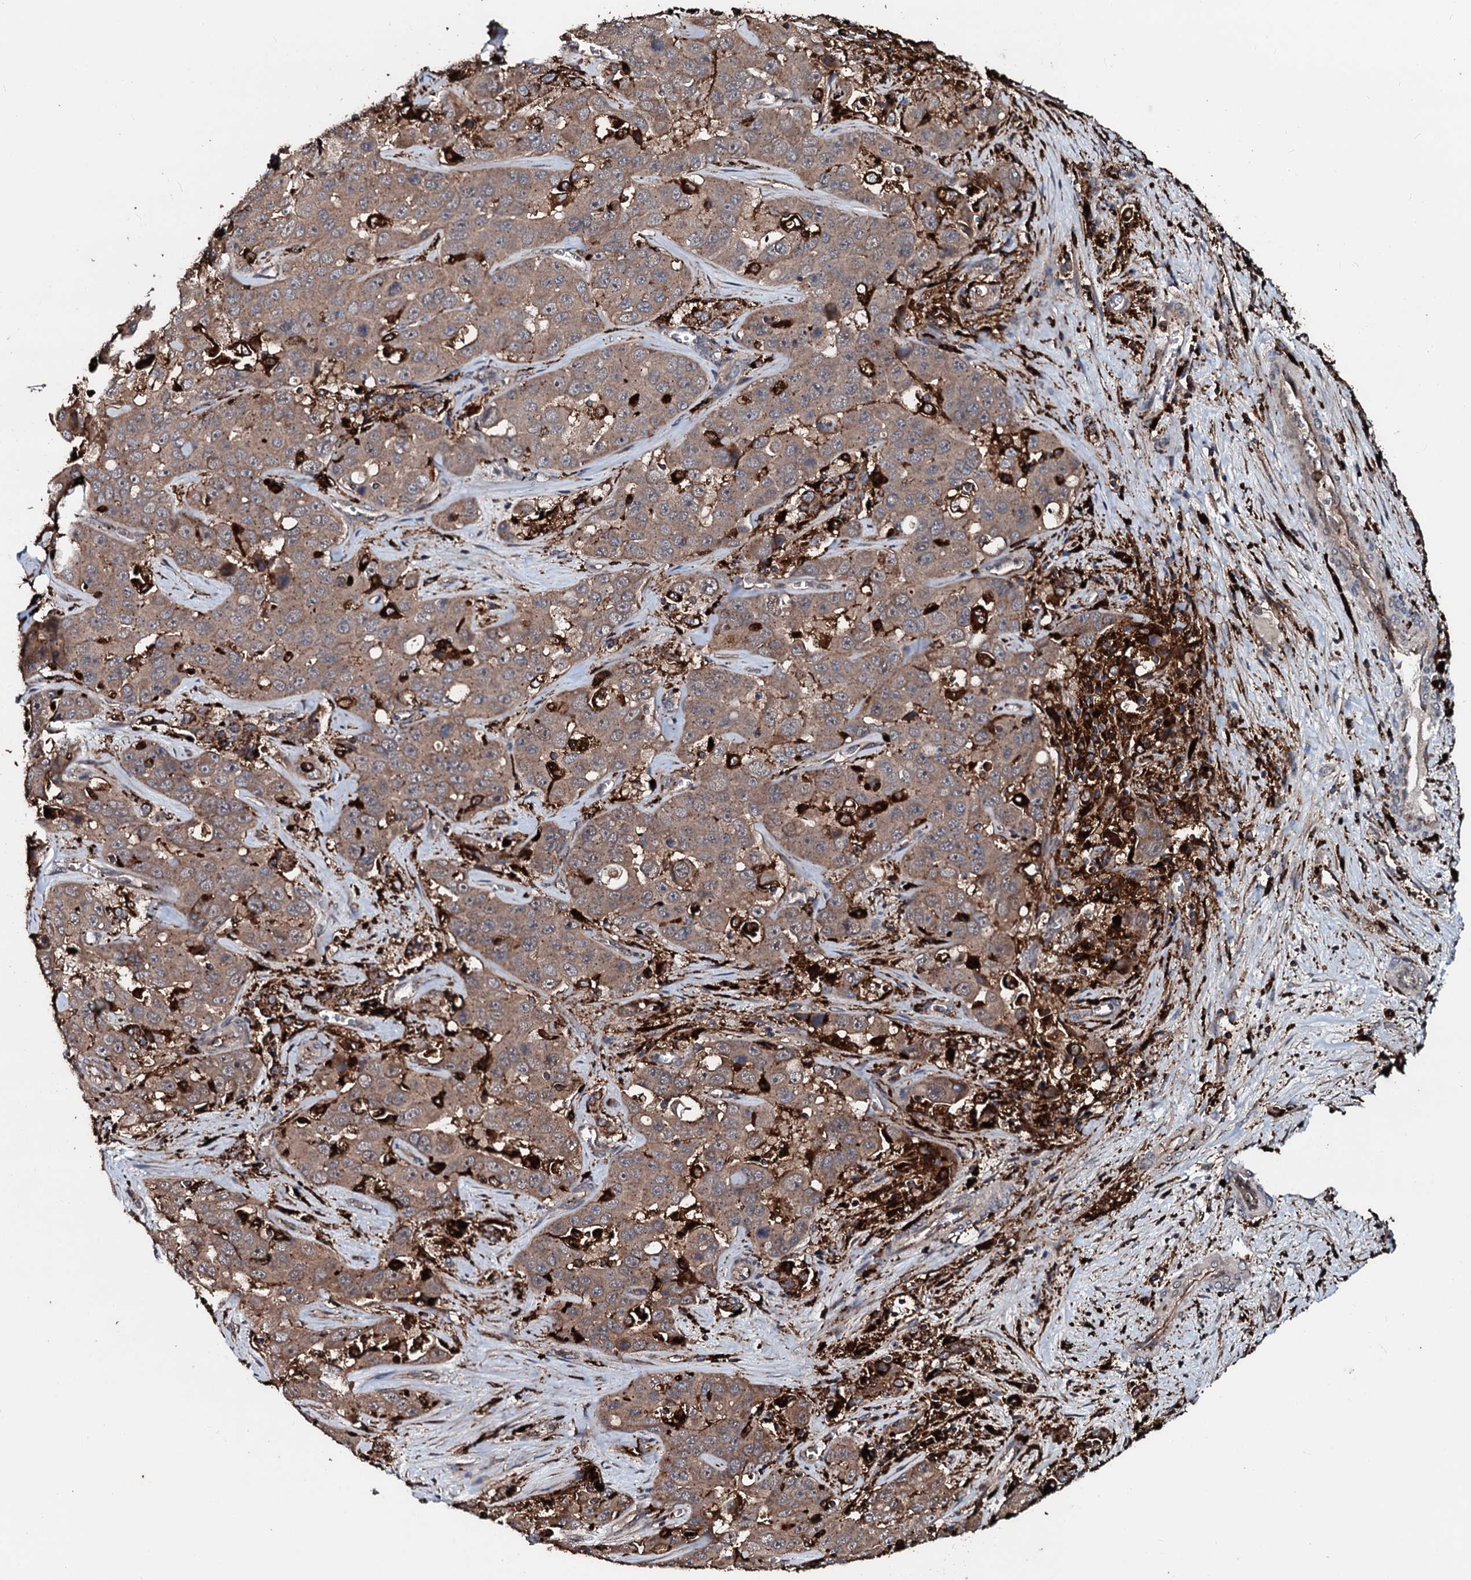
{"staining": {"intensity": "moderate", "quantity": ">75%", "location": "cytoplasmic/membranous"}, "tissue": "liver cancer", "cell_type": "Tumor cells", "image_type": "cancer", "snomed": [{"axis": "morphology", "description": "Cholangiocarcinoma"}, {"axis": "topography", "description": "Liver"}], "caption": "Immunohistochemistry of human cholangiocarcinoma (liver) exhibits medium levels of moderate cytoplasmic/membranous expression in approximately >75% of tumor cells.", "gene": "TPGS2", "patient": {"sex": "female", "age": 52}}